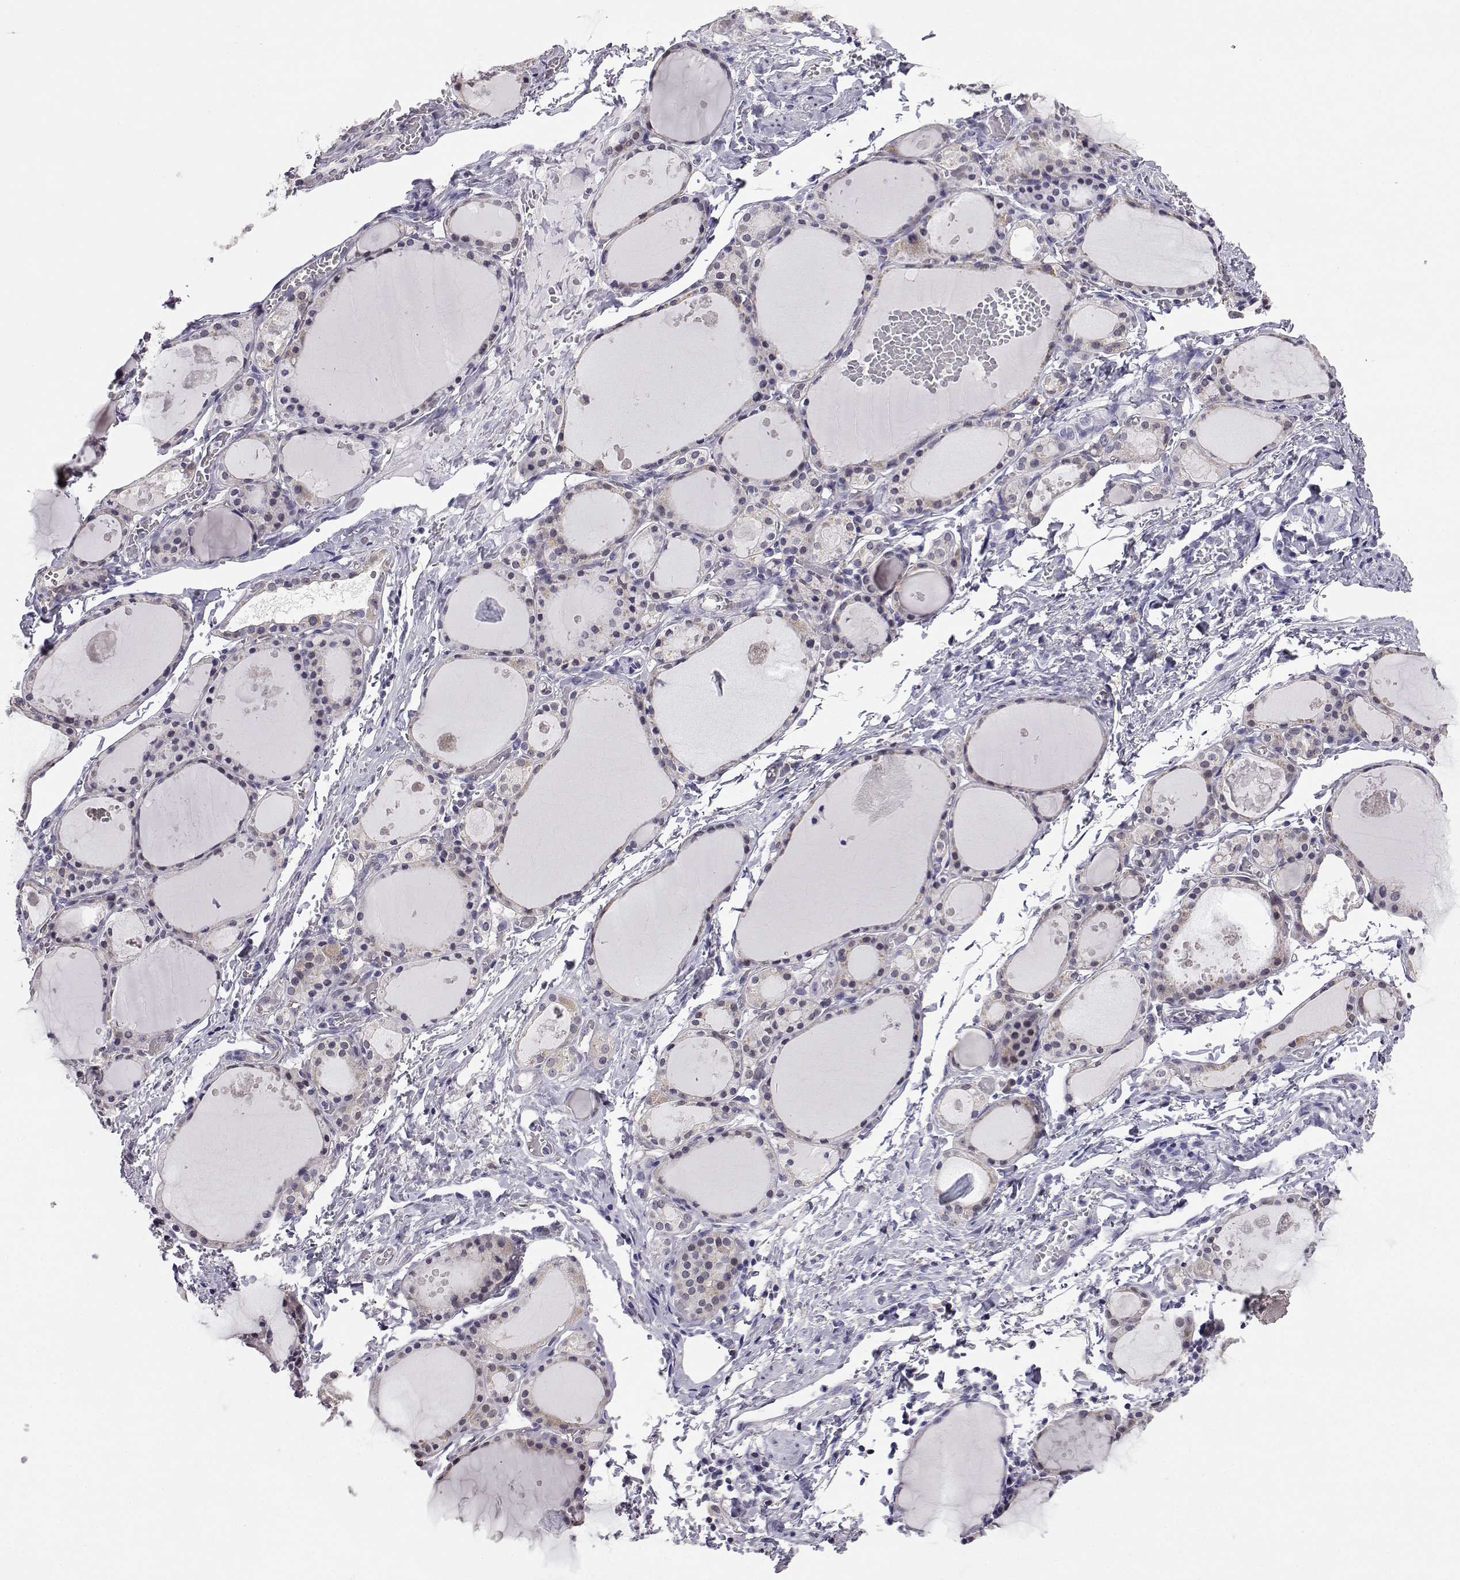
{"staining": {"intensity": "negative", "quantity": "none", "location": "none"}, "tissue": "thyroid gland", "cell_type": "Glandular cells", "image_type": "normal", "snomed": [{"axis": "morphology", "description": "Normal tissue, NOS"}, {"axis": "topography", "description": "Thyroid gland"}], "caption": "The histopathology image shows no significant positivity in glandular cells of thyroid gland.", "gene": "AKR1B1", "patient": {"sex": "male", "age": 68}}